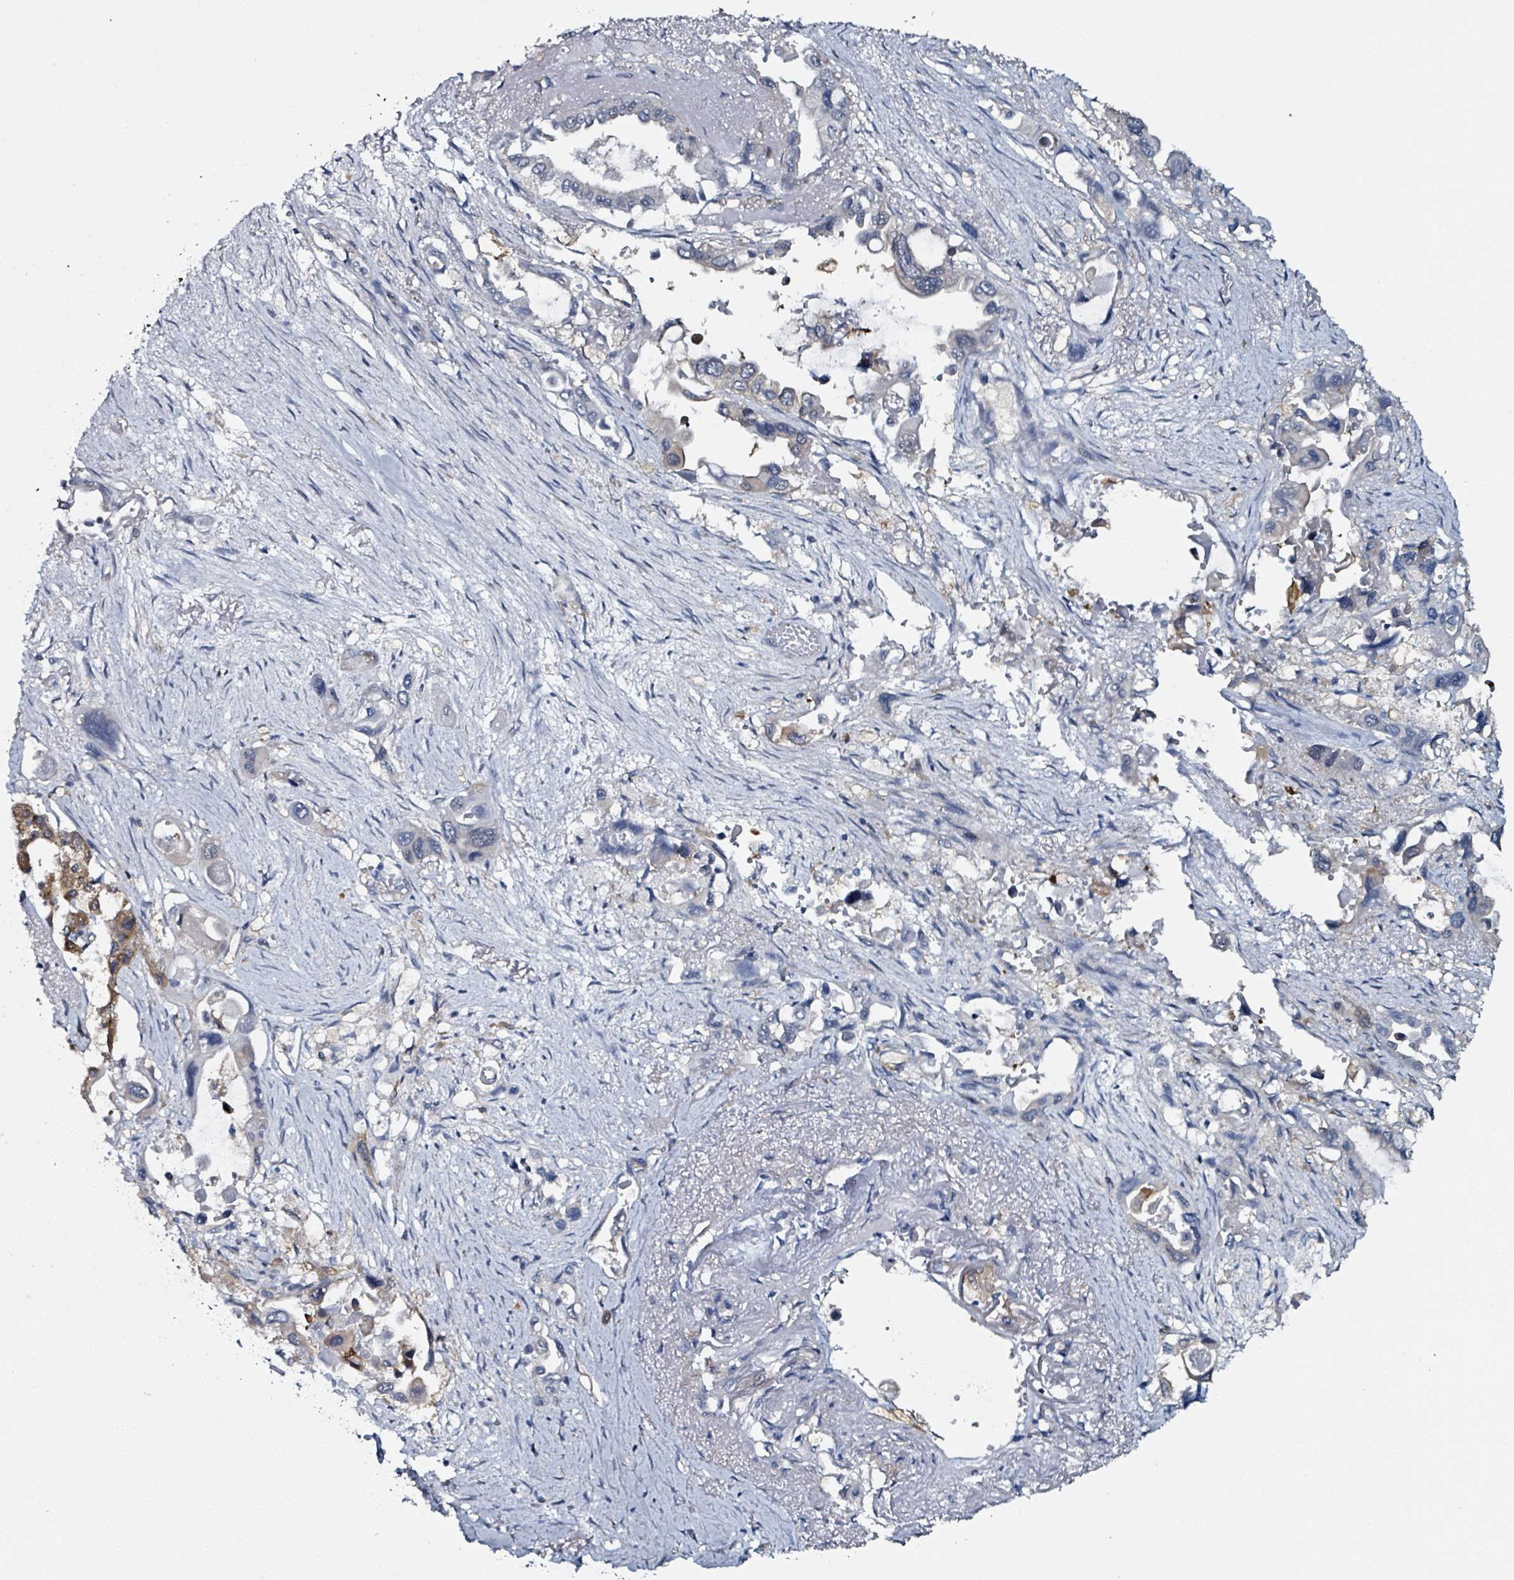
{"staining": {"intensity": "negative", "quantity": "none", "location": "none"}, "tissue": "pancreatic cancer", "cell_type": "Tumor cells", "image_type": "cancer", "snomed": [{"axis": "morphology", "description": "Adenocarcinoma, NOS"}, {"axis": "topography", "description": "Pancreas"}], "caption": "Immunohistochemistry (IHC) of pancreatic cancer displays no positivity in tumor cells. (Stains: DAB (3,3'-diaminobenzidine) IHC with hematoxylin counter stain, Microscopy: brightfield microscopy at high magnification).", "gene": "B3GAT3", "patient": {"sex": "male", "age": 92}}